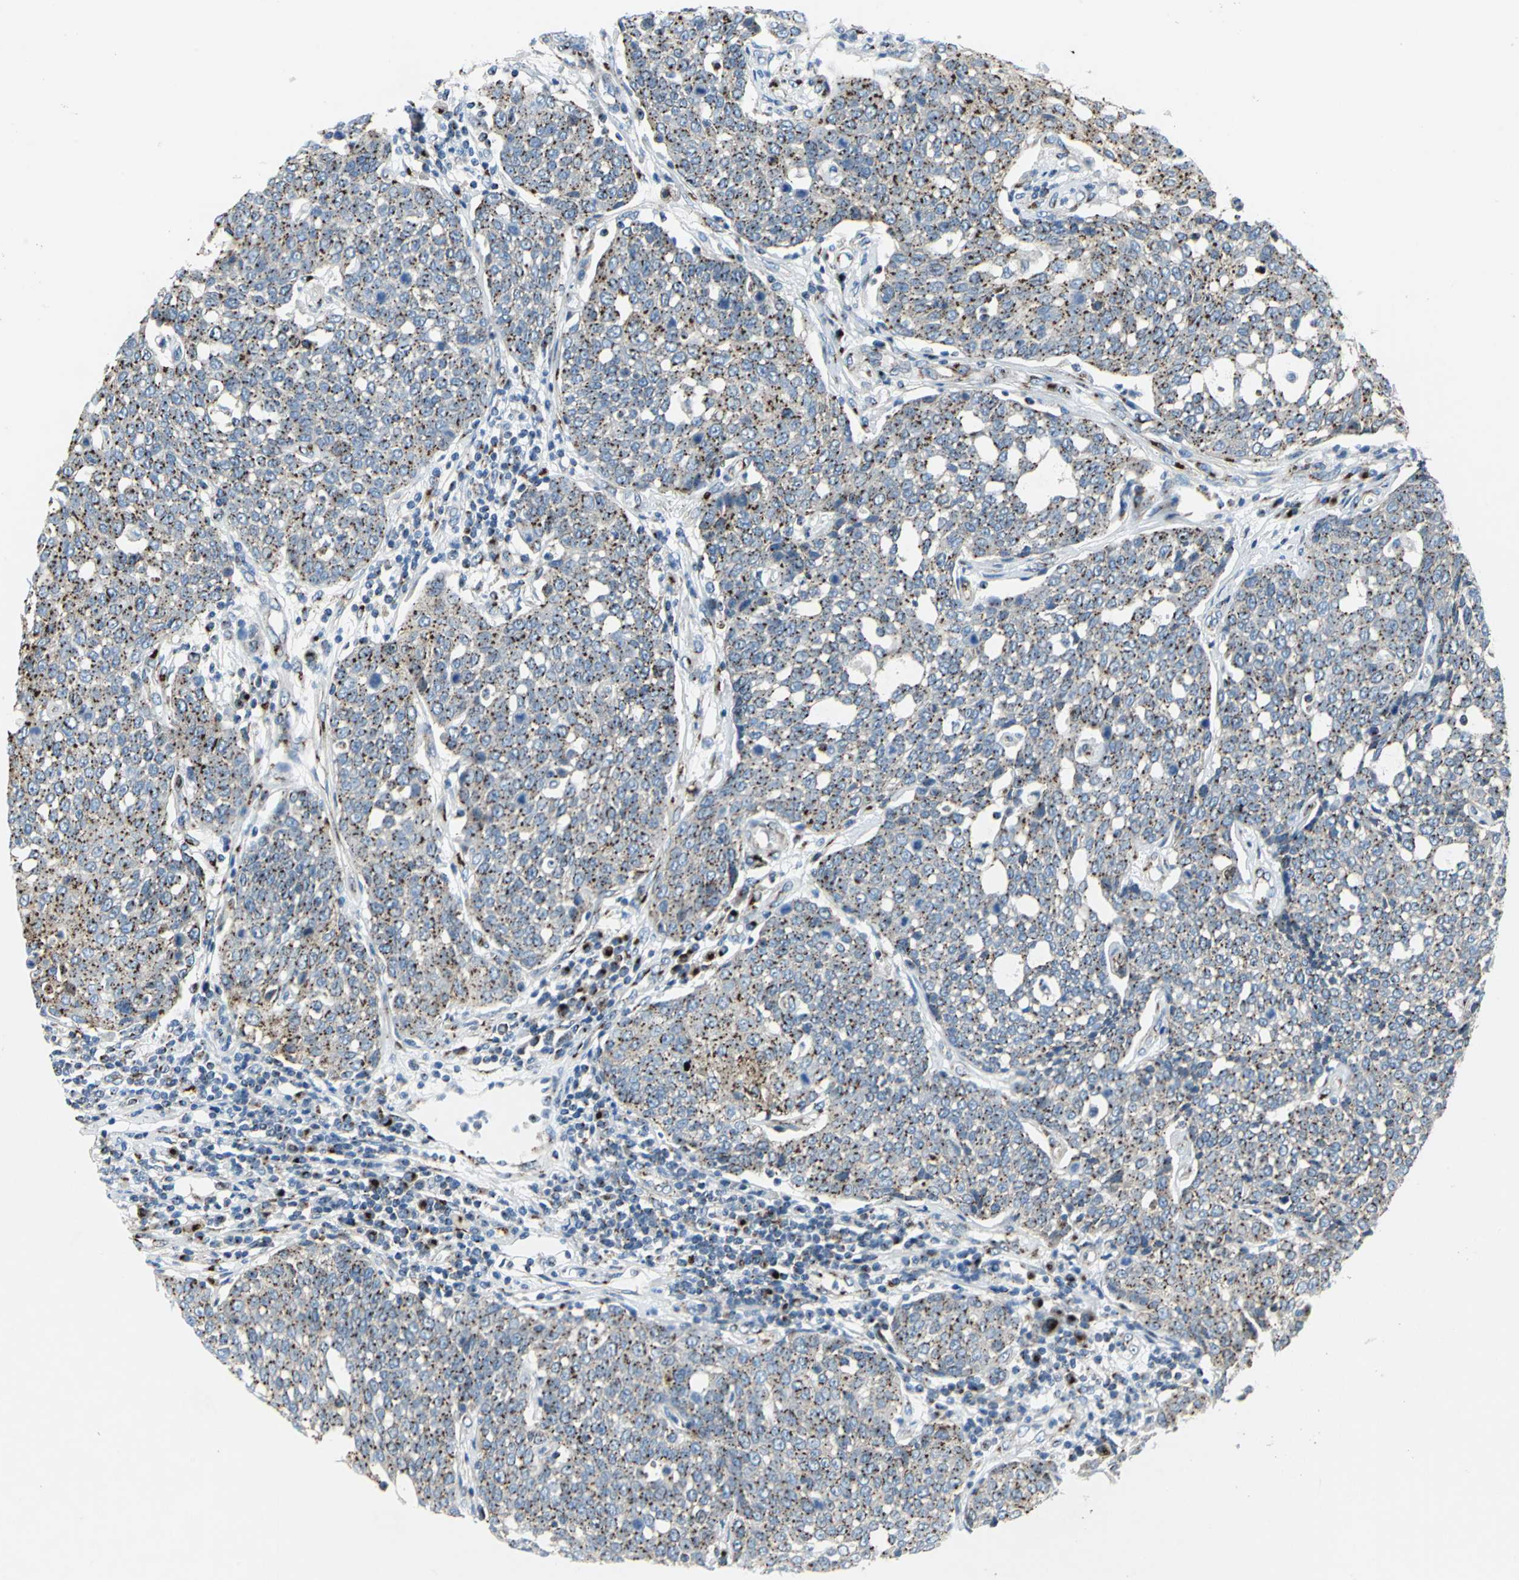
{"staining": {"intensity": "strong", "quantity": ">75%", "location": "cytoplasmic/membranous"}, "tissue": "cervical cancer", "cell_type": "Tumor cells", "image_type": "cancer", "snomed": [{"axis": "morphology", "description": "Squamous cell carcinoma, NOS"}, {"axis": "topography", "description": "Cervix"}], "caption": "DAB immunohistochemical staining of human squamous cell carcinoma (cervical) reveals strong cytoplasmic/membranous protein staining in about >75% of tumor cells. The protein of interest is shown in brown color, while the nuclei are stained blue.", "gene": "GPR3", "patient": {"sex": "female", "age": 34}}